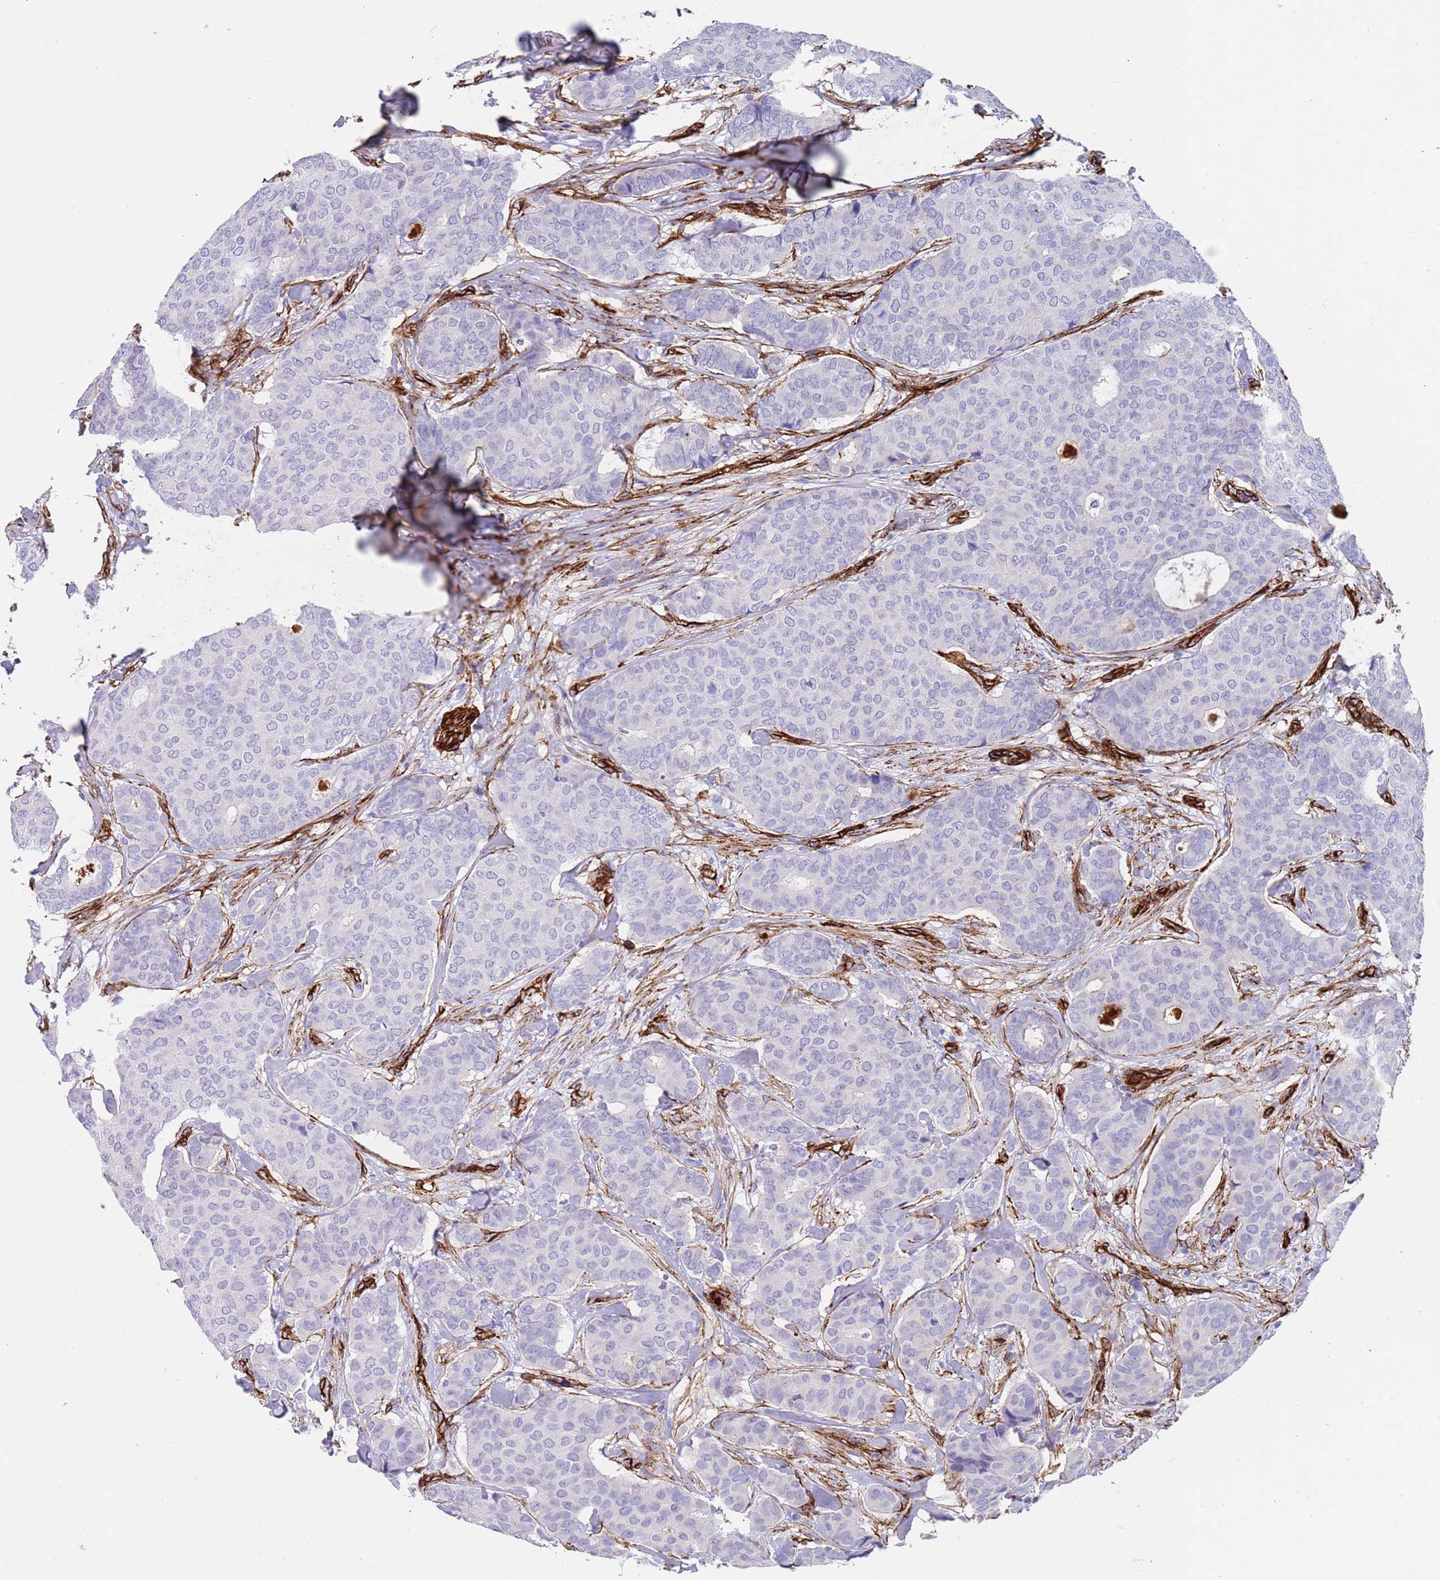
{"staining": {"intensity": "negative", "quantity": "none", "location": "none"}, "tissue": "breast cancer", "cell_type": "Tumor cells", "image_type": "cancer", "snomed": [{"axis": "morphology", "description": "Duct carcinoma"}, {"axis": "topography", "description": "Breast"}], "caption": "IHC image of neoplastic tissue: human breast cancer (intraductal carcinoma) stained with DAB shows no significant protein positivity in tumor cells.", "gene": "CAV2", "patient": {"sex": "female", "age": 75}}